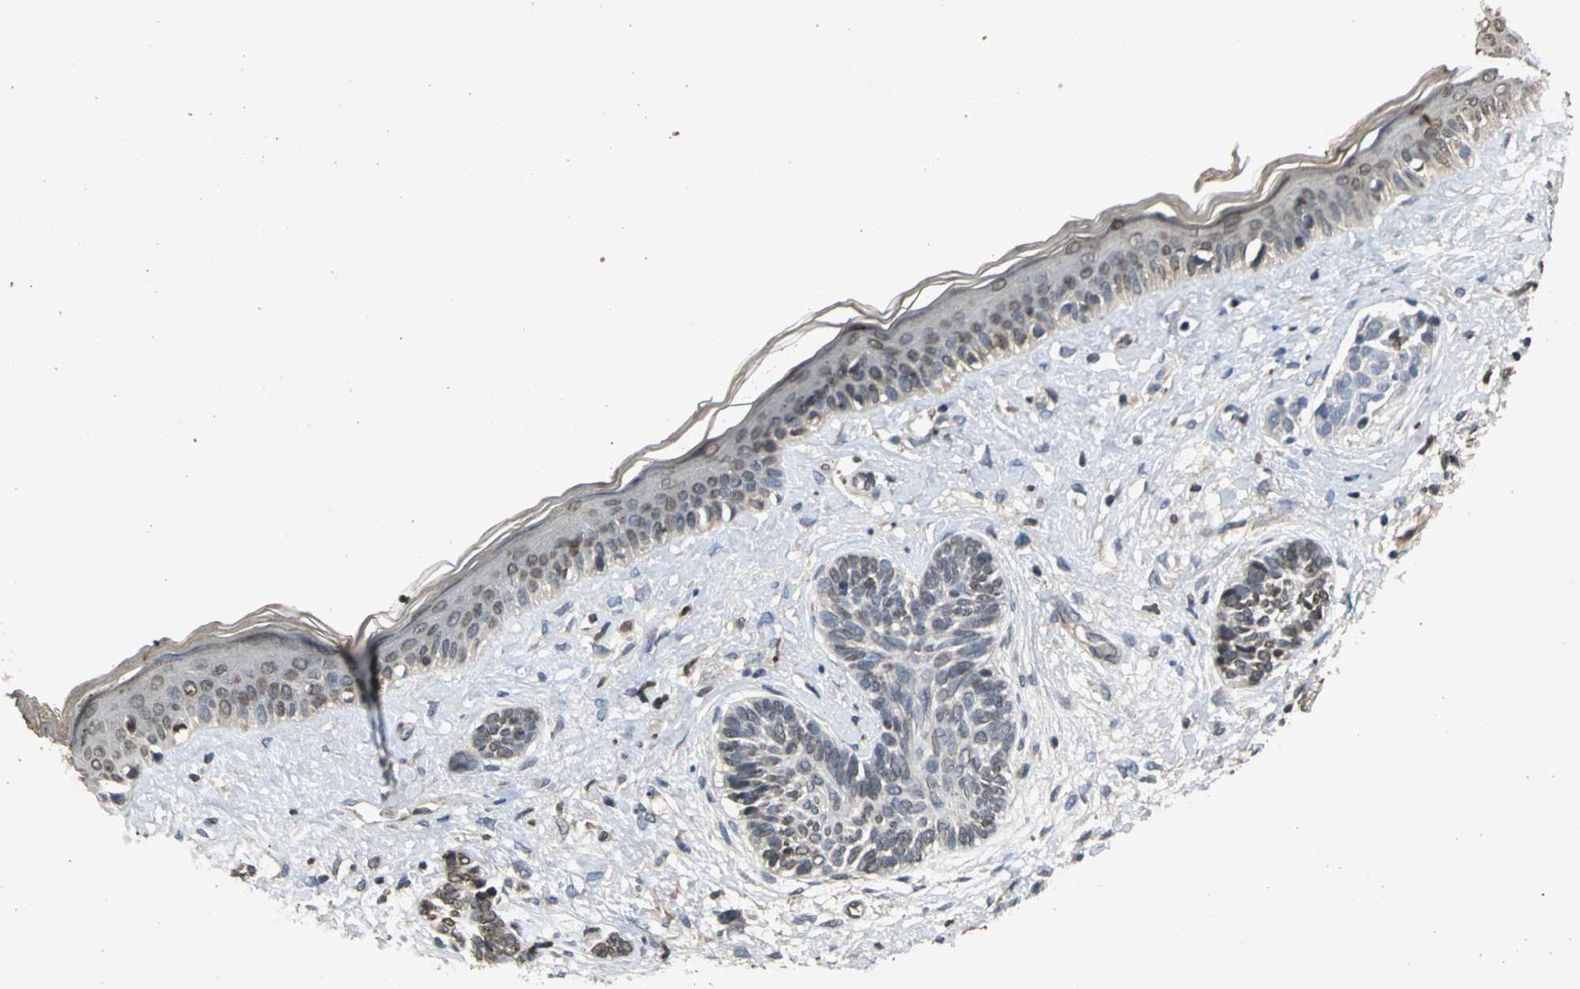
{"staining": {"intensity": "moderate", "quantity": "25%-75%", "location": "cytoplasmic/membranous,nuclear"}, "tissue": "skin cancer", "cell_type": "Tumor cells", "image_type": "cancer", "snomed": [{"axis": "morphology", "description": "Normal tissue, NOS"}, {"axis": "morphology", "description": "Basal cell carcinoma"}, {"axis": "topography", "description": "Skin"}], "caption": "High-magnification brightfield microscopy of skin cancer (basal cell carcinoma) stained with DAB (brown) and counterstained with hematoxylin (blue). tumor cells exhibit moderate cytoplasmic/membranous and nuclear staining is seen in approximately25%-75% of cells.", "gene": "AHR", "patient": {"sex": "male", "age": 63}}